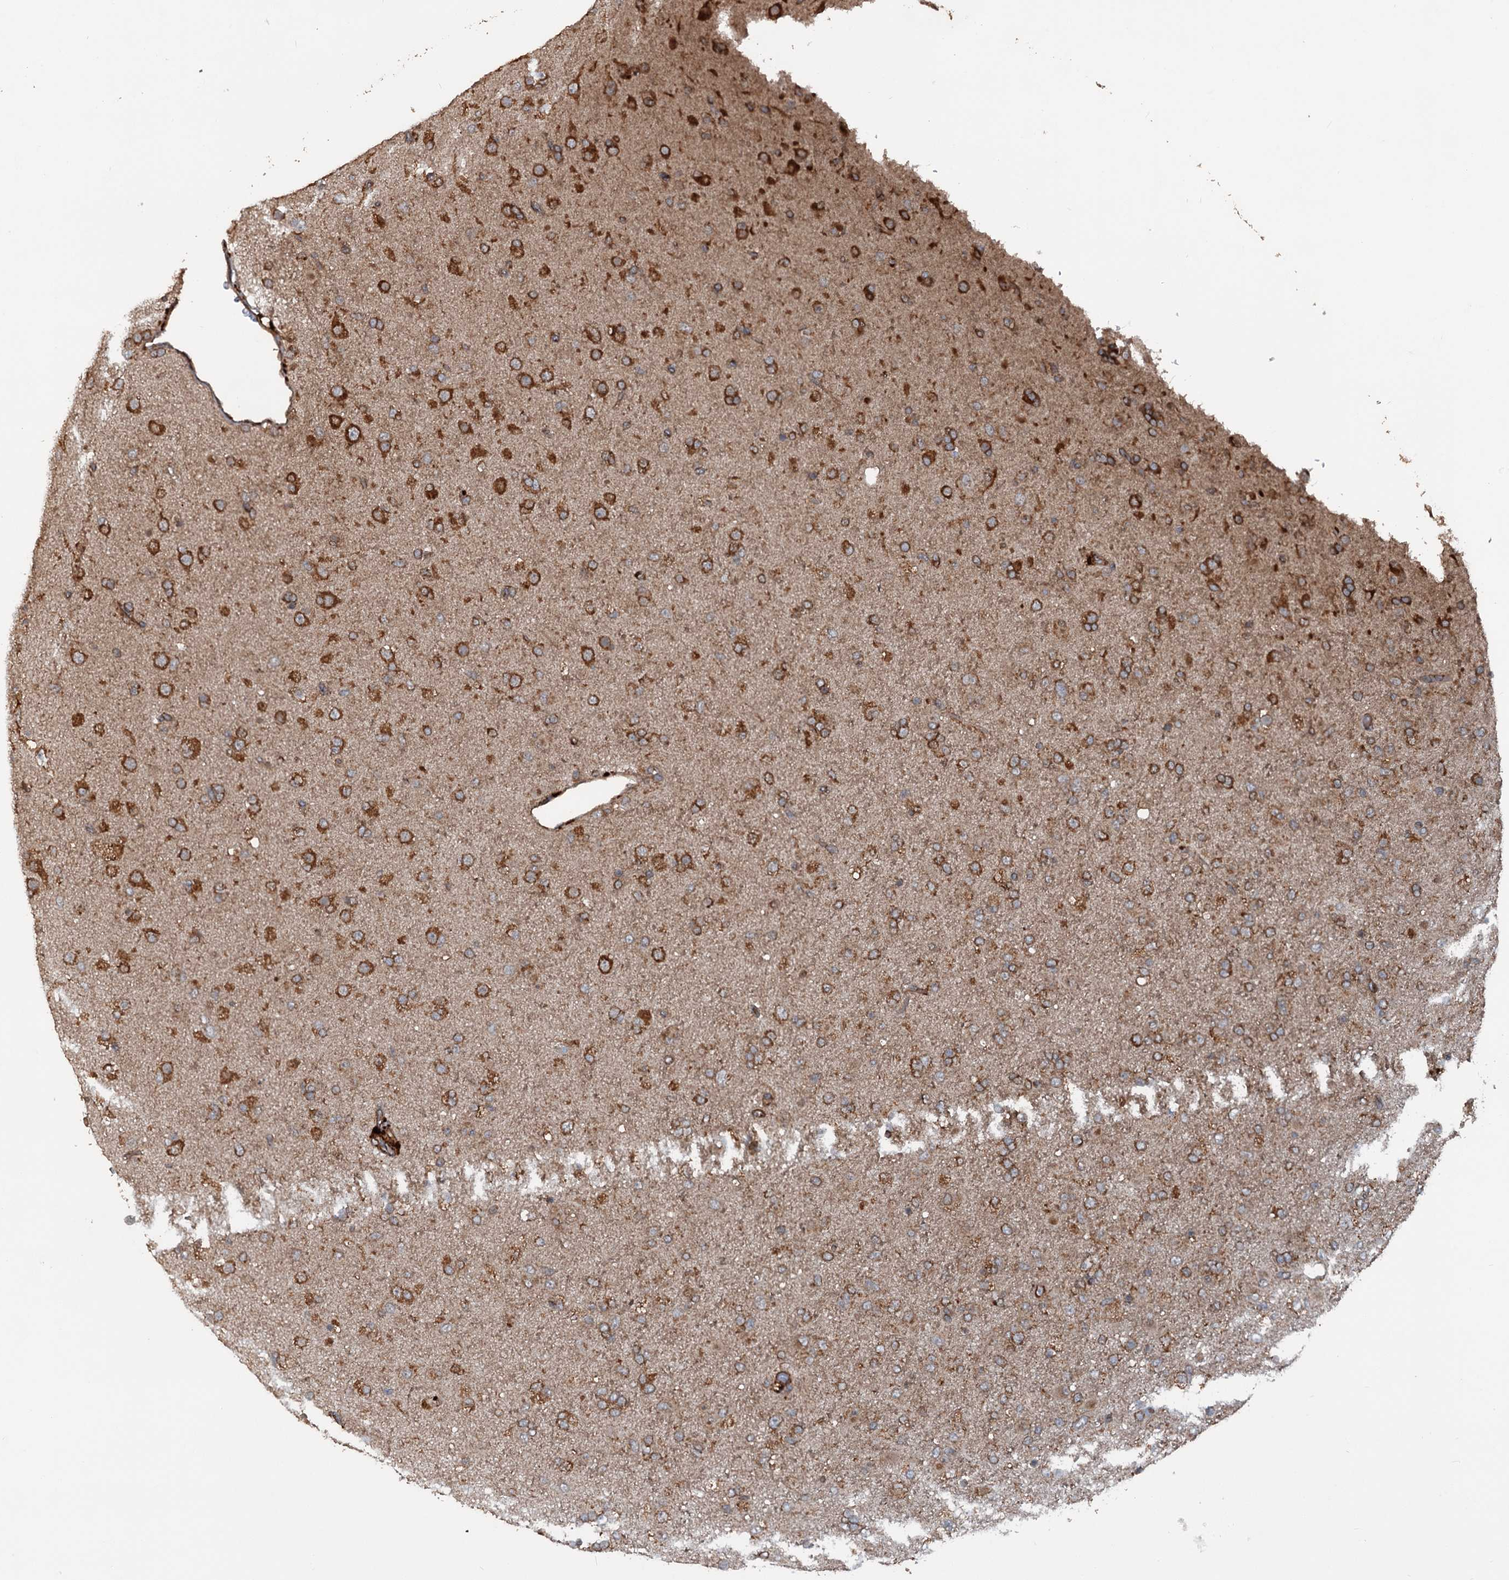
{"staining": {"intensity": "moderate", "quantity": ">75%", "location": "cytoplasmic/membranous"}, "tissue": "glioma", "cell_type": "Tumor cells", "image_type": "cancer", "snomed": [{"axis": "morphology", "description": "Glioma, malignant, Low grade"}, {"axis": "topography", "description": "Brain"}], "caption": "Malignant glioma (low-grade) stained for a protein (brown) exhibits moderate cytoplasmic/membranous positive positivity in about >75% of tumor cells.", "gene": "RNF214", "patient": {"sex": "male", "age": 65}}